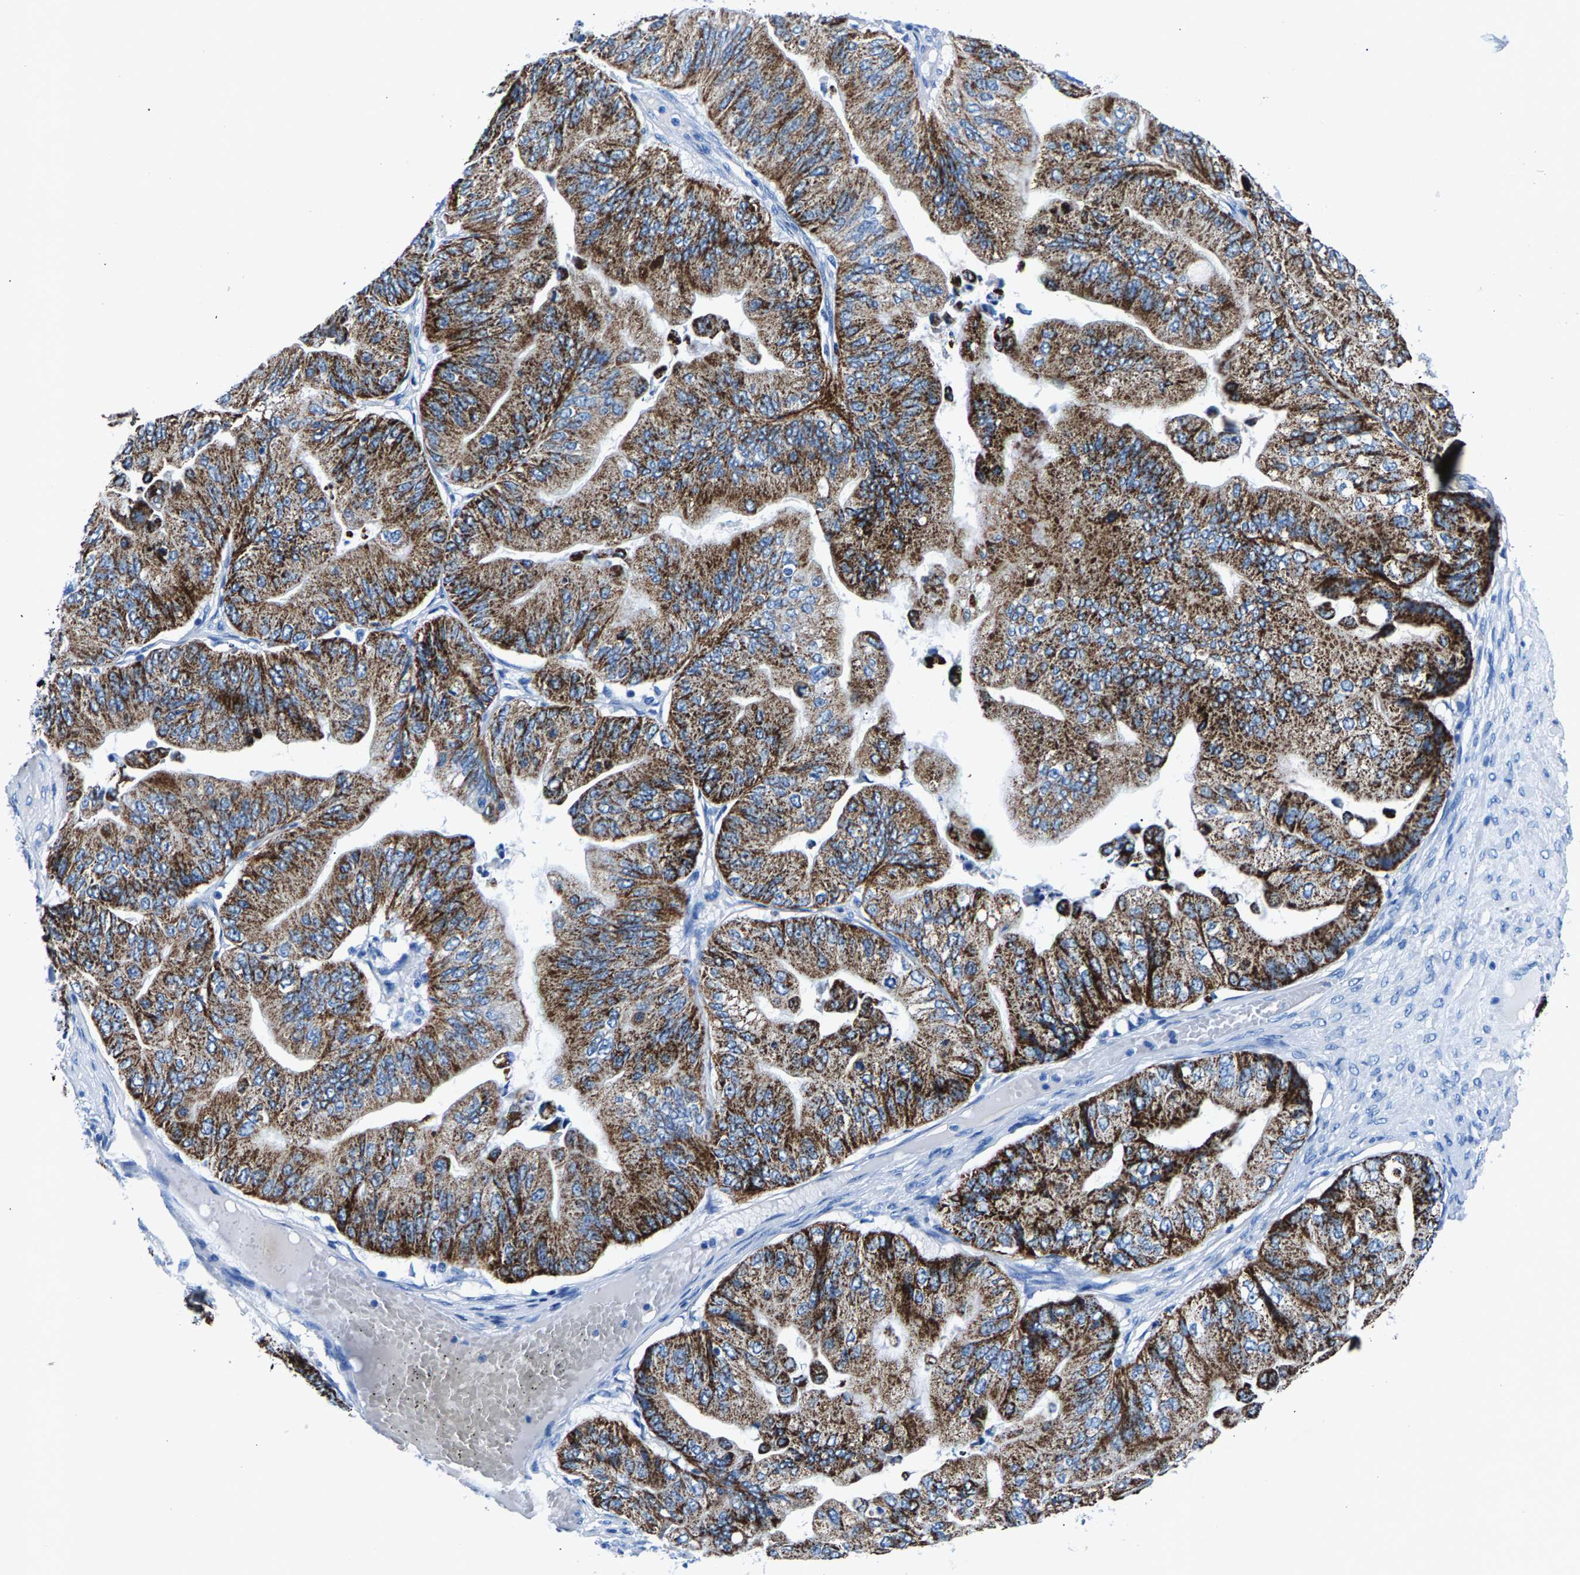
{"staining": {"intensity": "strong", "quantity": ">75%", "location": "cytoplasmic/membranous"}, "tissue": "ovarian cancer", "cell_type": "Tumor cells", "image_type": "cancer", "snomed": [{"axis": "morphology", "description": "Cystadenocarcinoma, mucinous, NOS"}, {"axis": "topography", "description": "Ovary"}], "caption": "Immunohistochemistry of human ovarian mucinous cystadenocarcinoma displays high levels of strong cytoplasmic/membranous expression in approximately >75% of tumor cells.", "gene": "CPS1", "patient": {"sex": "female", "age": 61}}